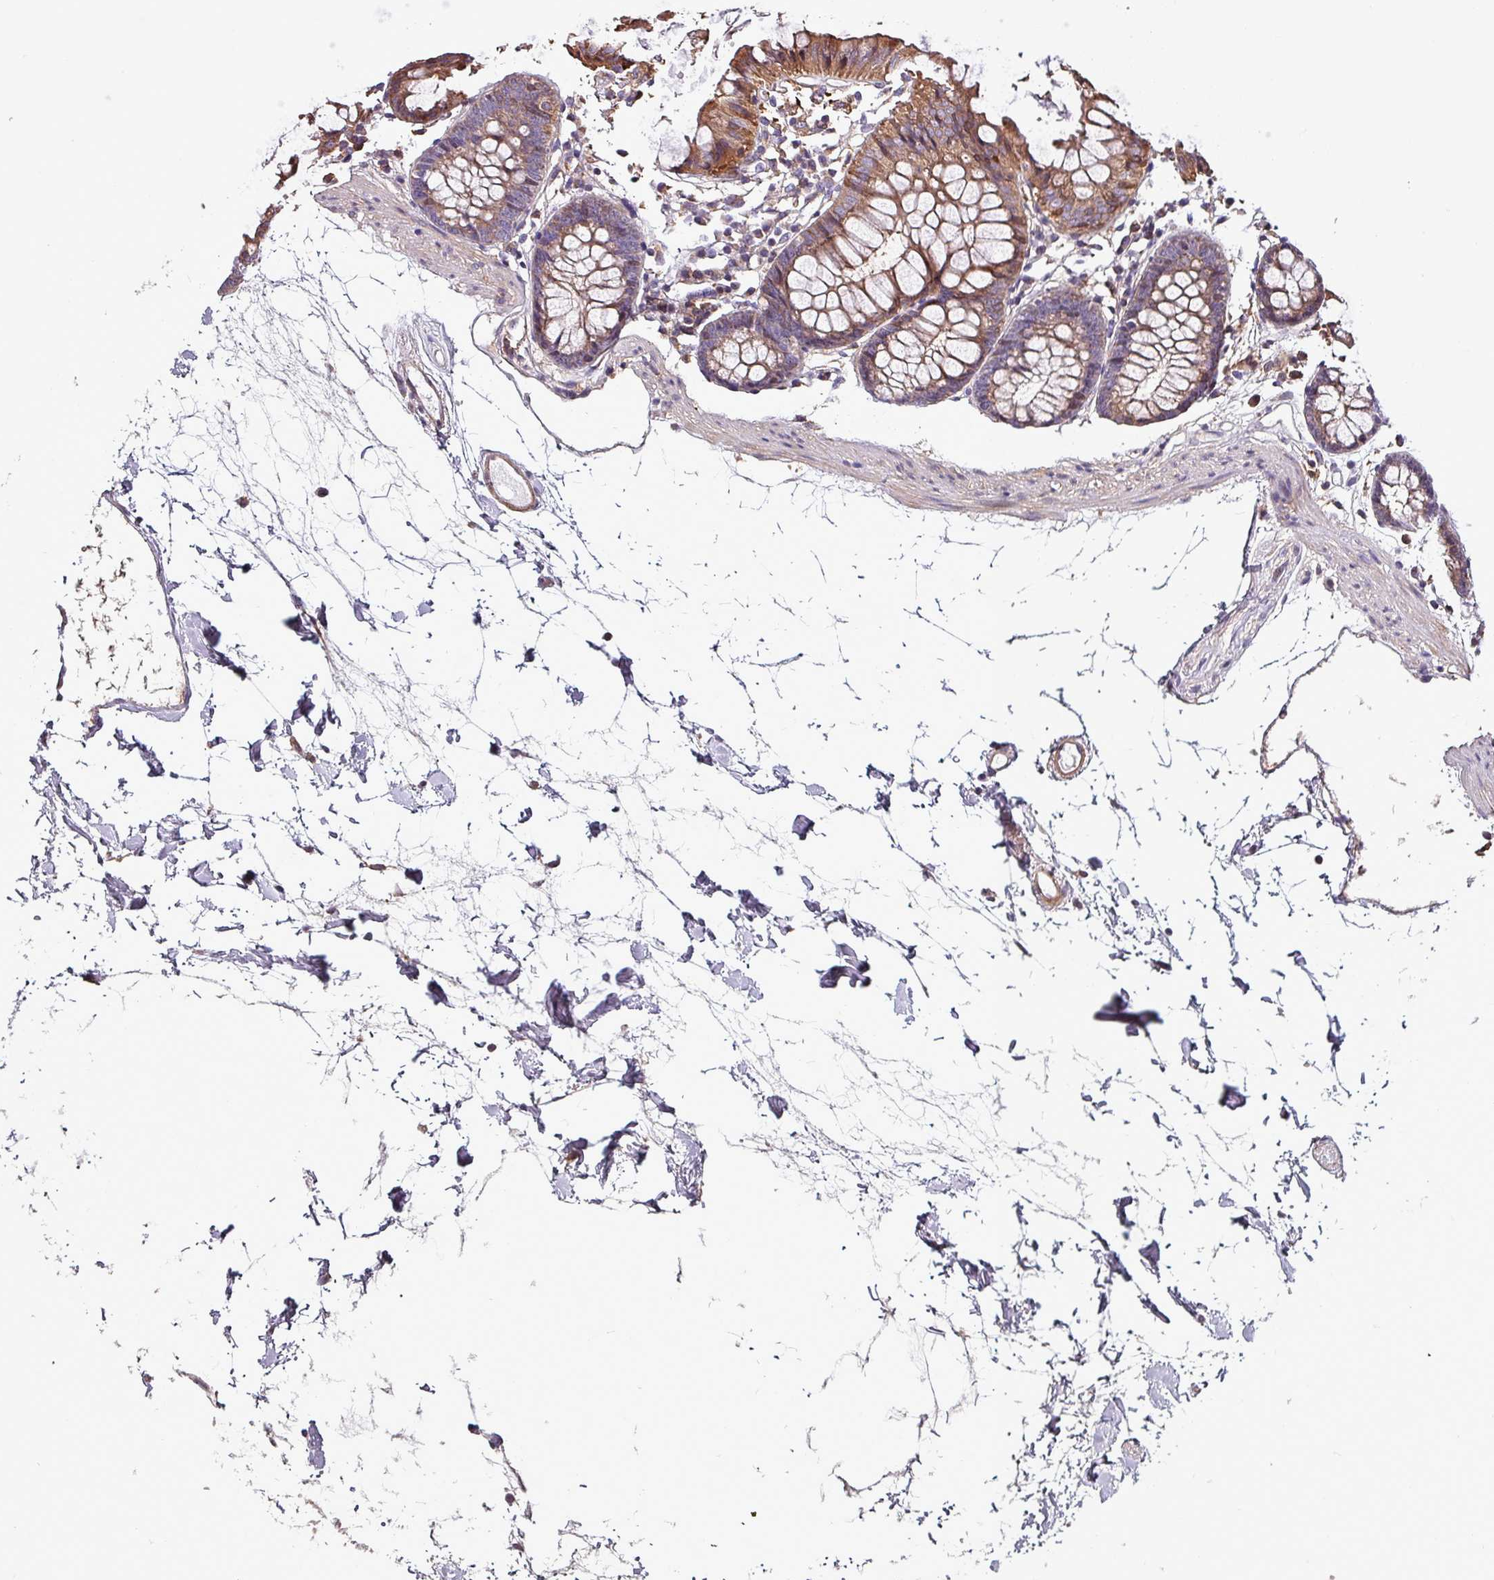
{"staining": {"intensity": "moderate", "quantity": "25%-75%", "location": "cytoplasmic/membranous"}, "tissue": "colon", "cell_type": "Endothelial cells", "image_type": "normal", "snomed": [{"axis": "morphology", "description": "Normal tissue, NOS"}, {"axis": "topography", "description": "Colon"}], "caption": "Protein analysis of normal colon demonstrates moderate cytoplasmic/membranous positivity in approximately 25%-75% of endothelial cells. The protein is shown in brown color, while the nuclei are stained blue.", "gene": "SCIN", "patient": {"sex": "female", "age": 84}}